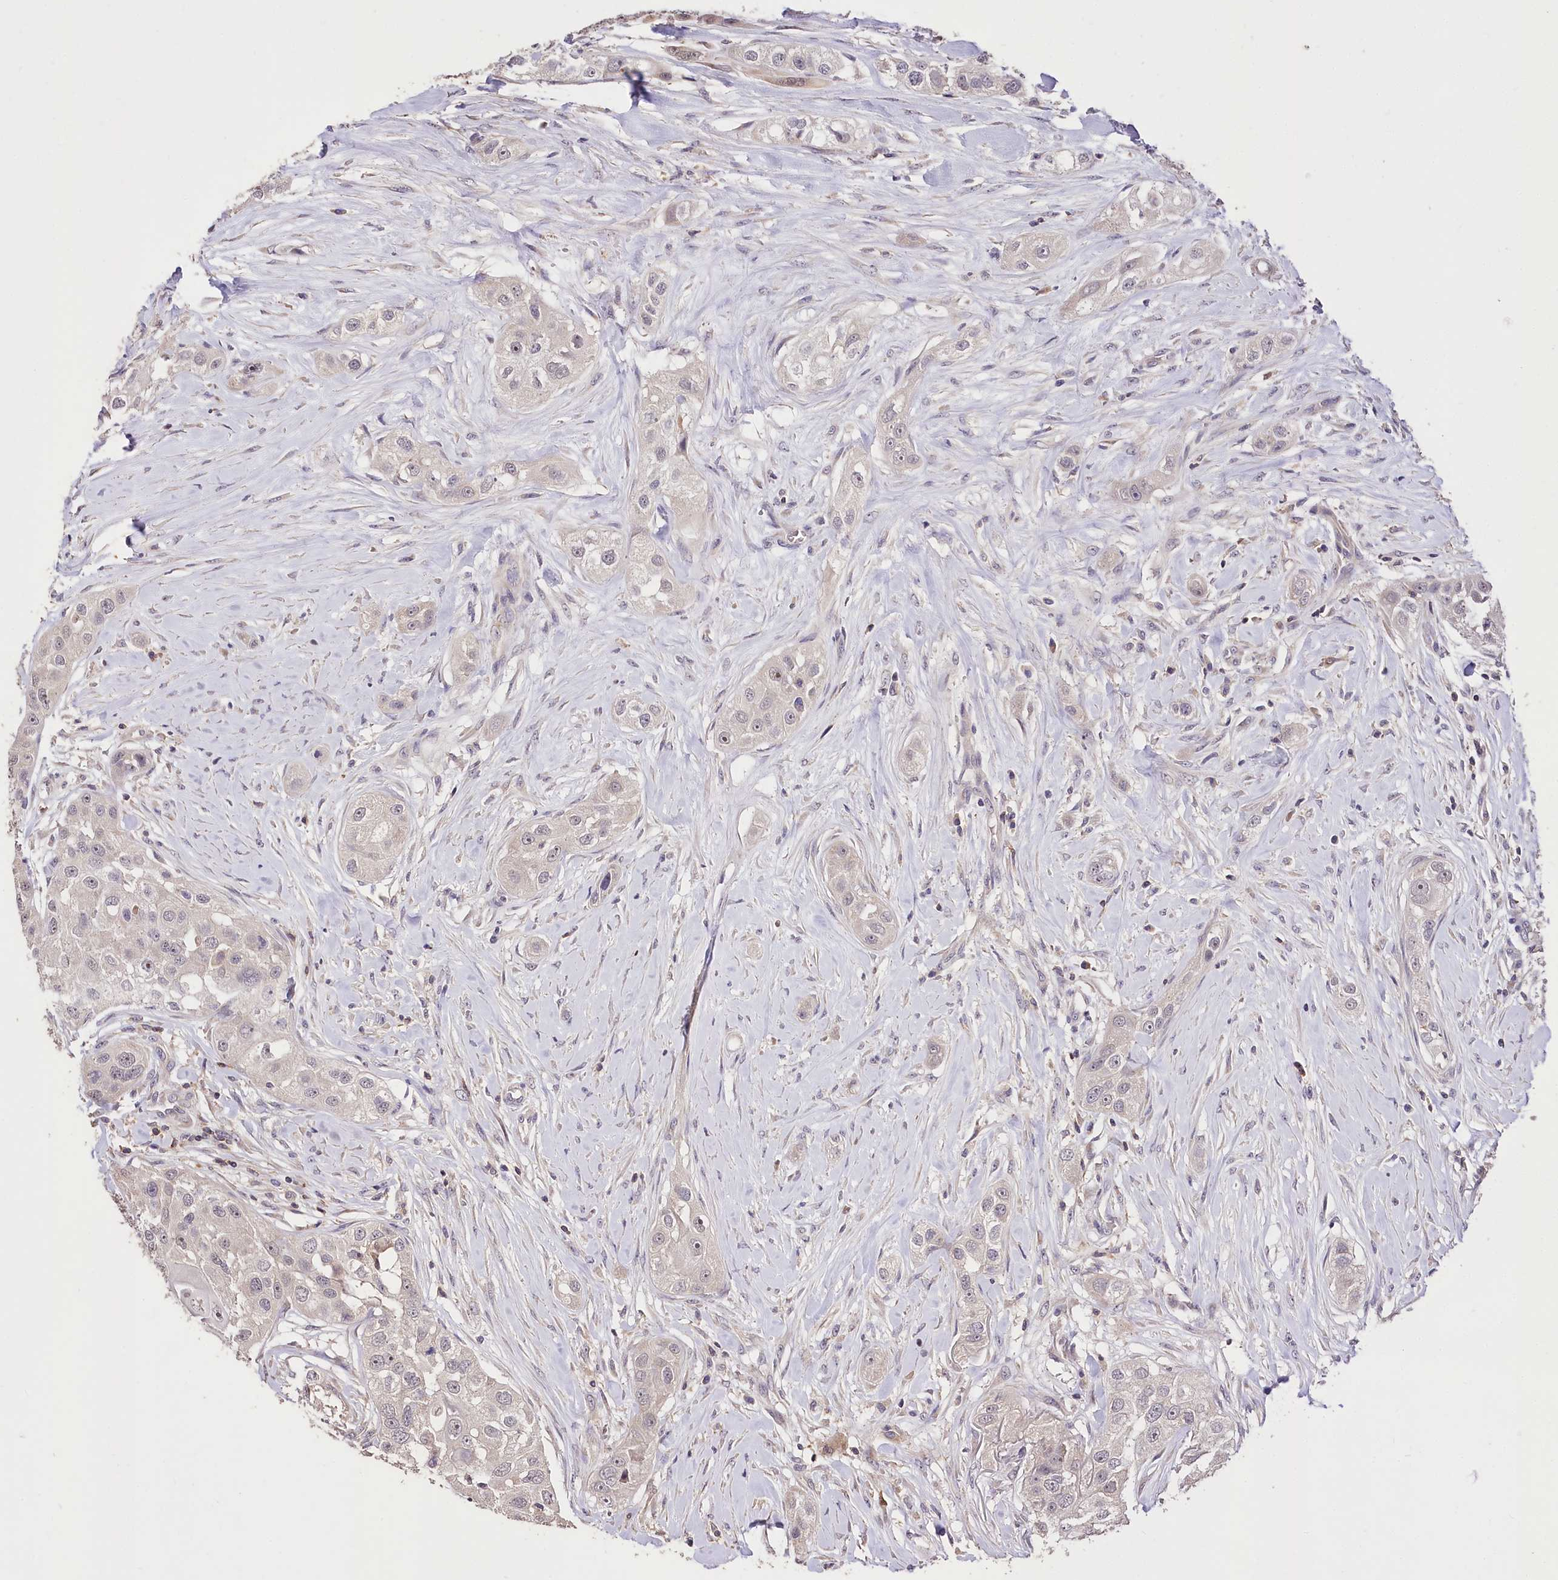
{"staining": {"intensity": "negative", "quantity": "none", "location": "none"}, "tissue": "head and neck cancer", "cell_type": "Tumor cells", "image_type": "cancer", "snomed": [{"axis": "morphology", "description": "Normal tissue, NOS"}, {"axis": "morphology", "description": "Squamous cell carcinoma, NOS"}, {"axis": "topography", "description": "Skeletal muscle"}, {"axis": "topography", "description": "Head-Neck"}], "caption": "A histopathology image of head and neck squamous cell carcinoma stained for a protein shows no brown staining in tumor cells.", "gene": "SERGEF", "patient": {"sex": "male", "age": 51}}